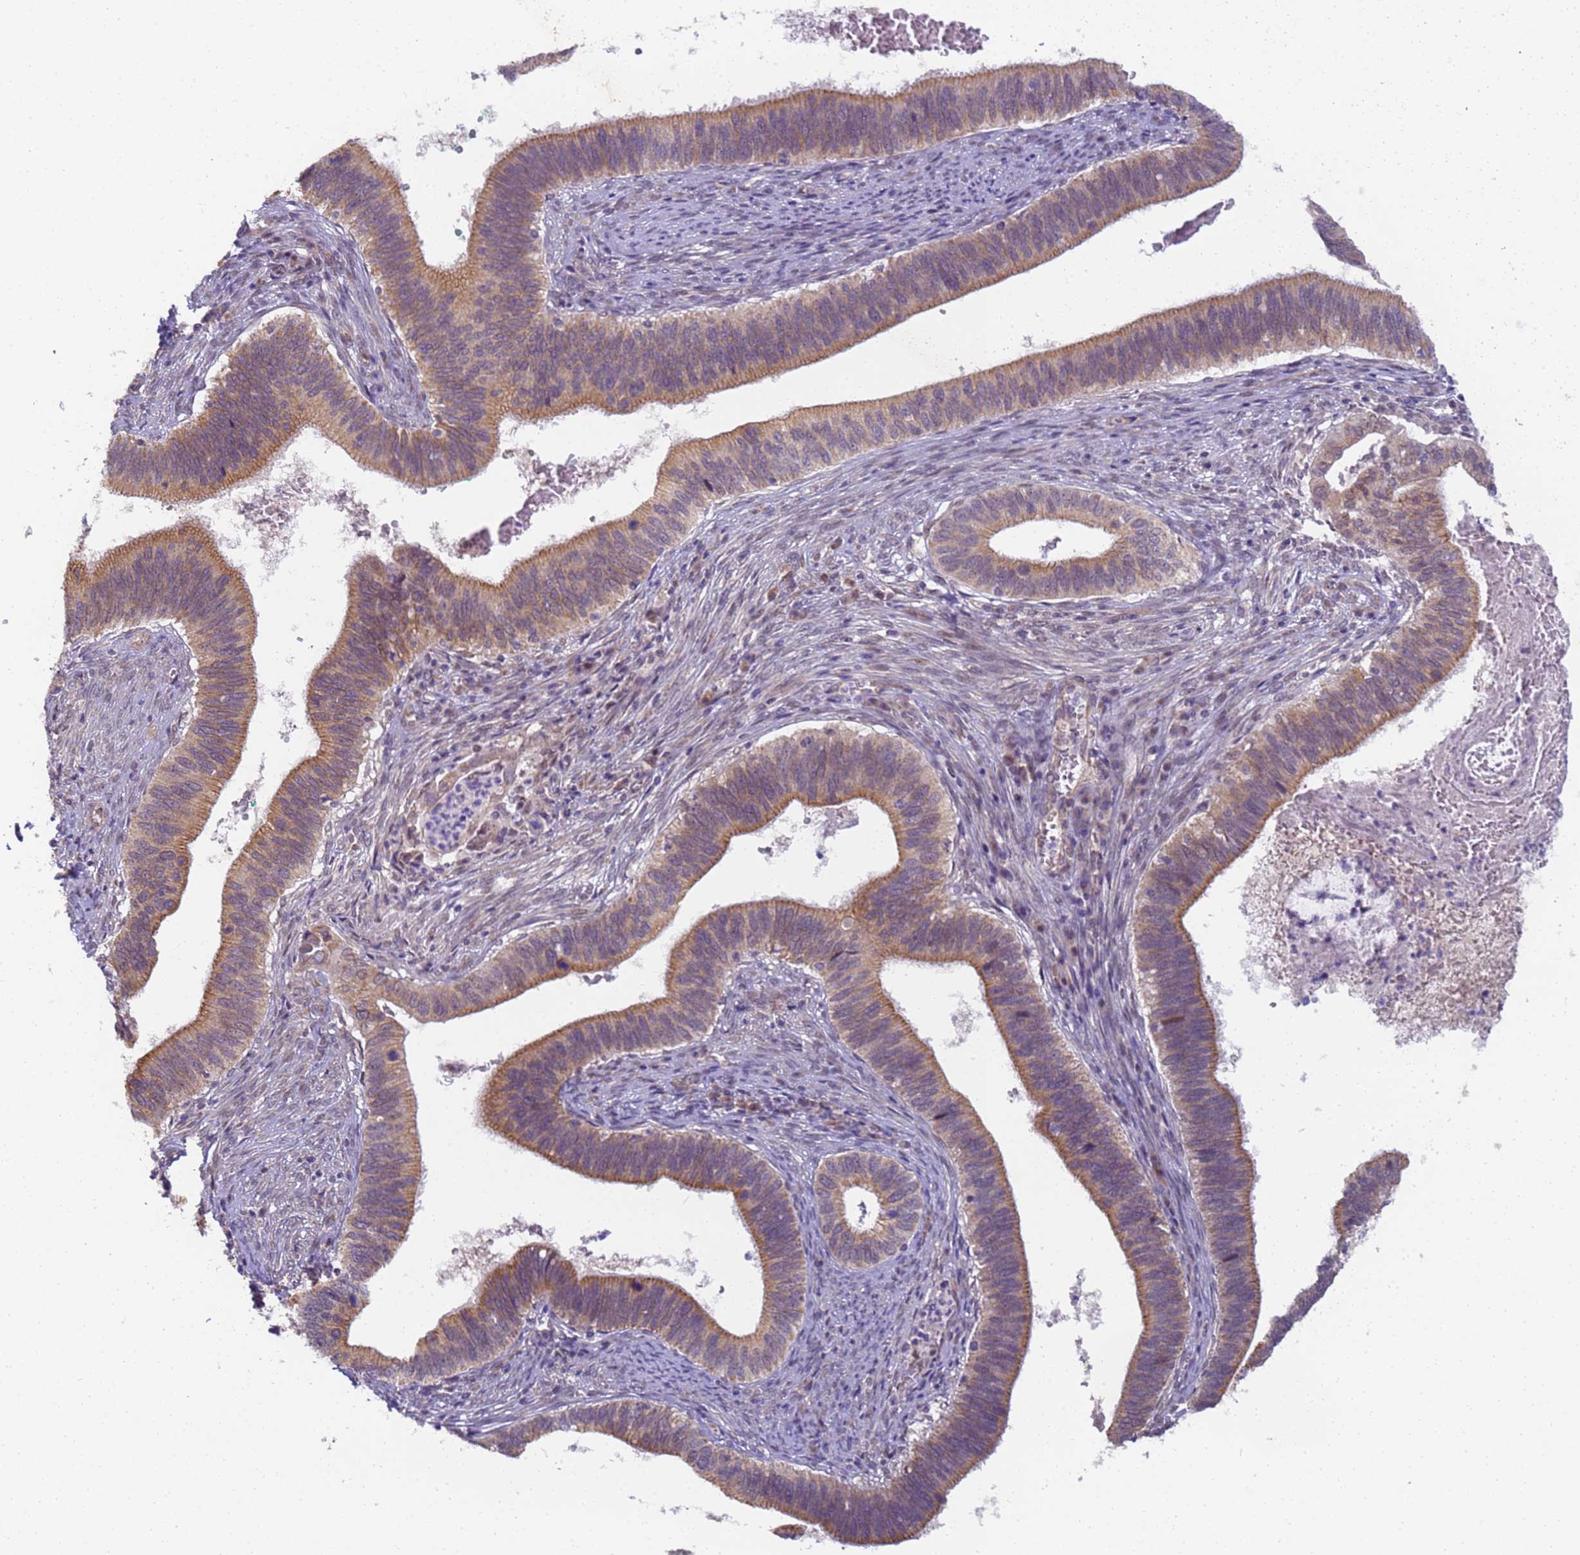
{"staining": {"intensity": "moderate", "quantity": ">75%", "location": "cytoplasmic/membranous"}, "tissue": "cervical cancer", "cell_type": "Tumor cells", "image_type": "cancer", "snomed": [{"axis": "morphology", "description": "Adenocarcinoma, NOS"}, {"axis": "topography", "description": "Cervix"}], "caption": "This is a micrograph of IHC staining of adenocarcinoma (cervical), which shows moderate staining in the cytoplasmic/membranous of tumor cells.", "gene": "RAPGEF3", "patient": {"sex": "female", "age": 42}}